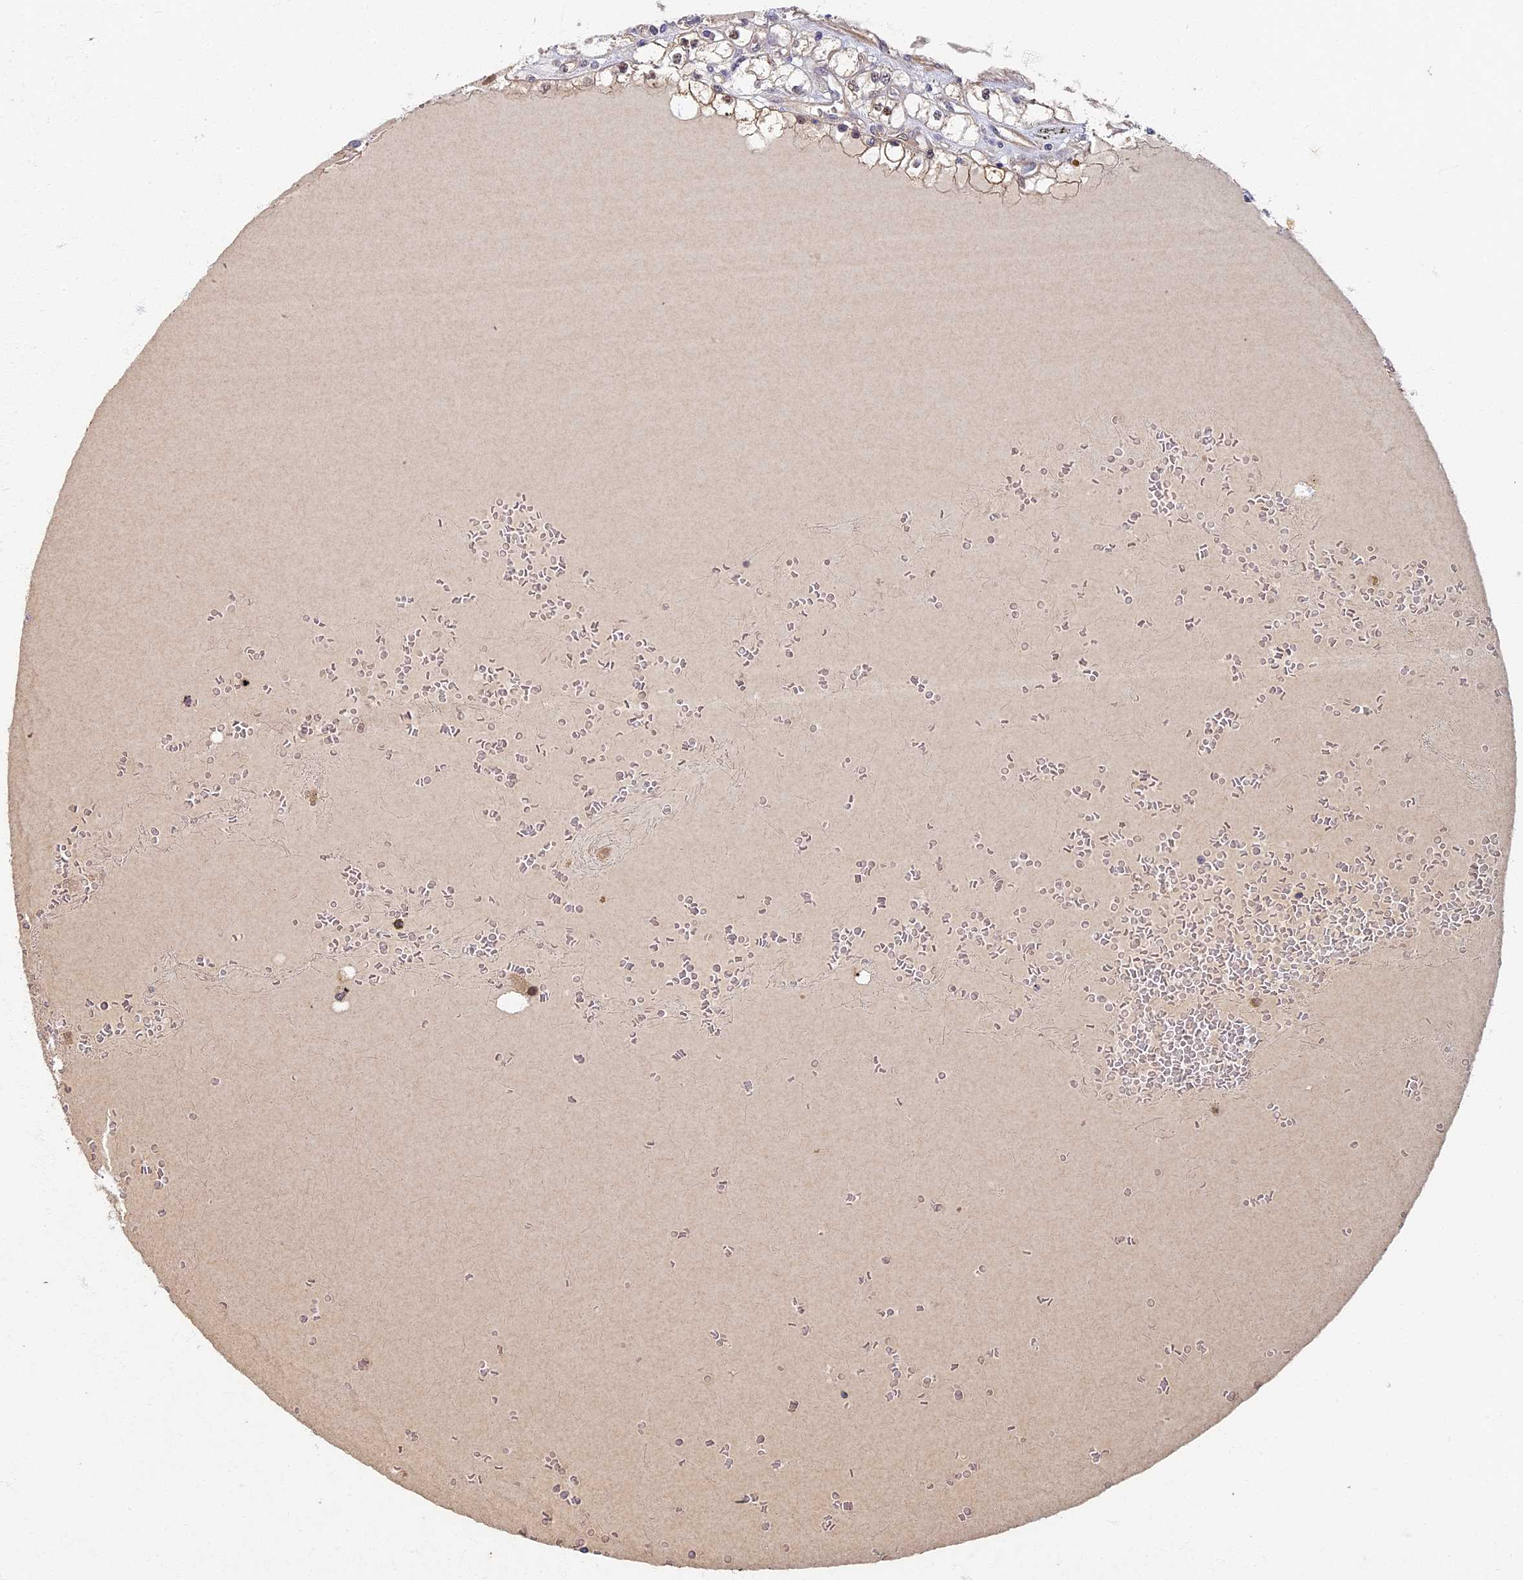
{"staining": {"intensity": "weak", "quantity": ">75%", "location": "cytoplasmic/membranous"}, "tissue": "renal cancer", "cell_type": "Tumor cells", "image_type": "cancer", "snomed": [{"axis": "morphology", "description": "Adenocarcinoma, NOS"}, {"axis": "topography", "description": "Kidney"}], "caption": "Renal cancer stained with immunohistochemistry (IHC) shows weak cytoplasmic/membranous expression in about >75% of tumor cells.", "gene": "RSPH3", "patient": {"sex": "male", "age": 56}}